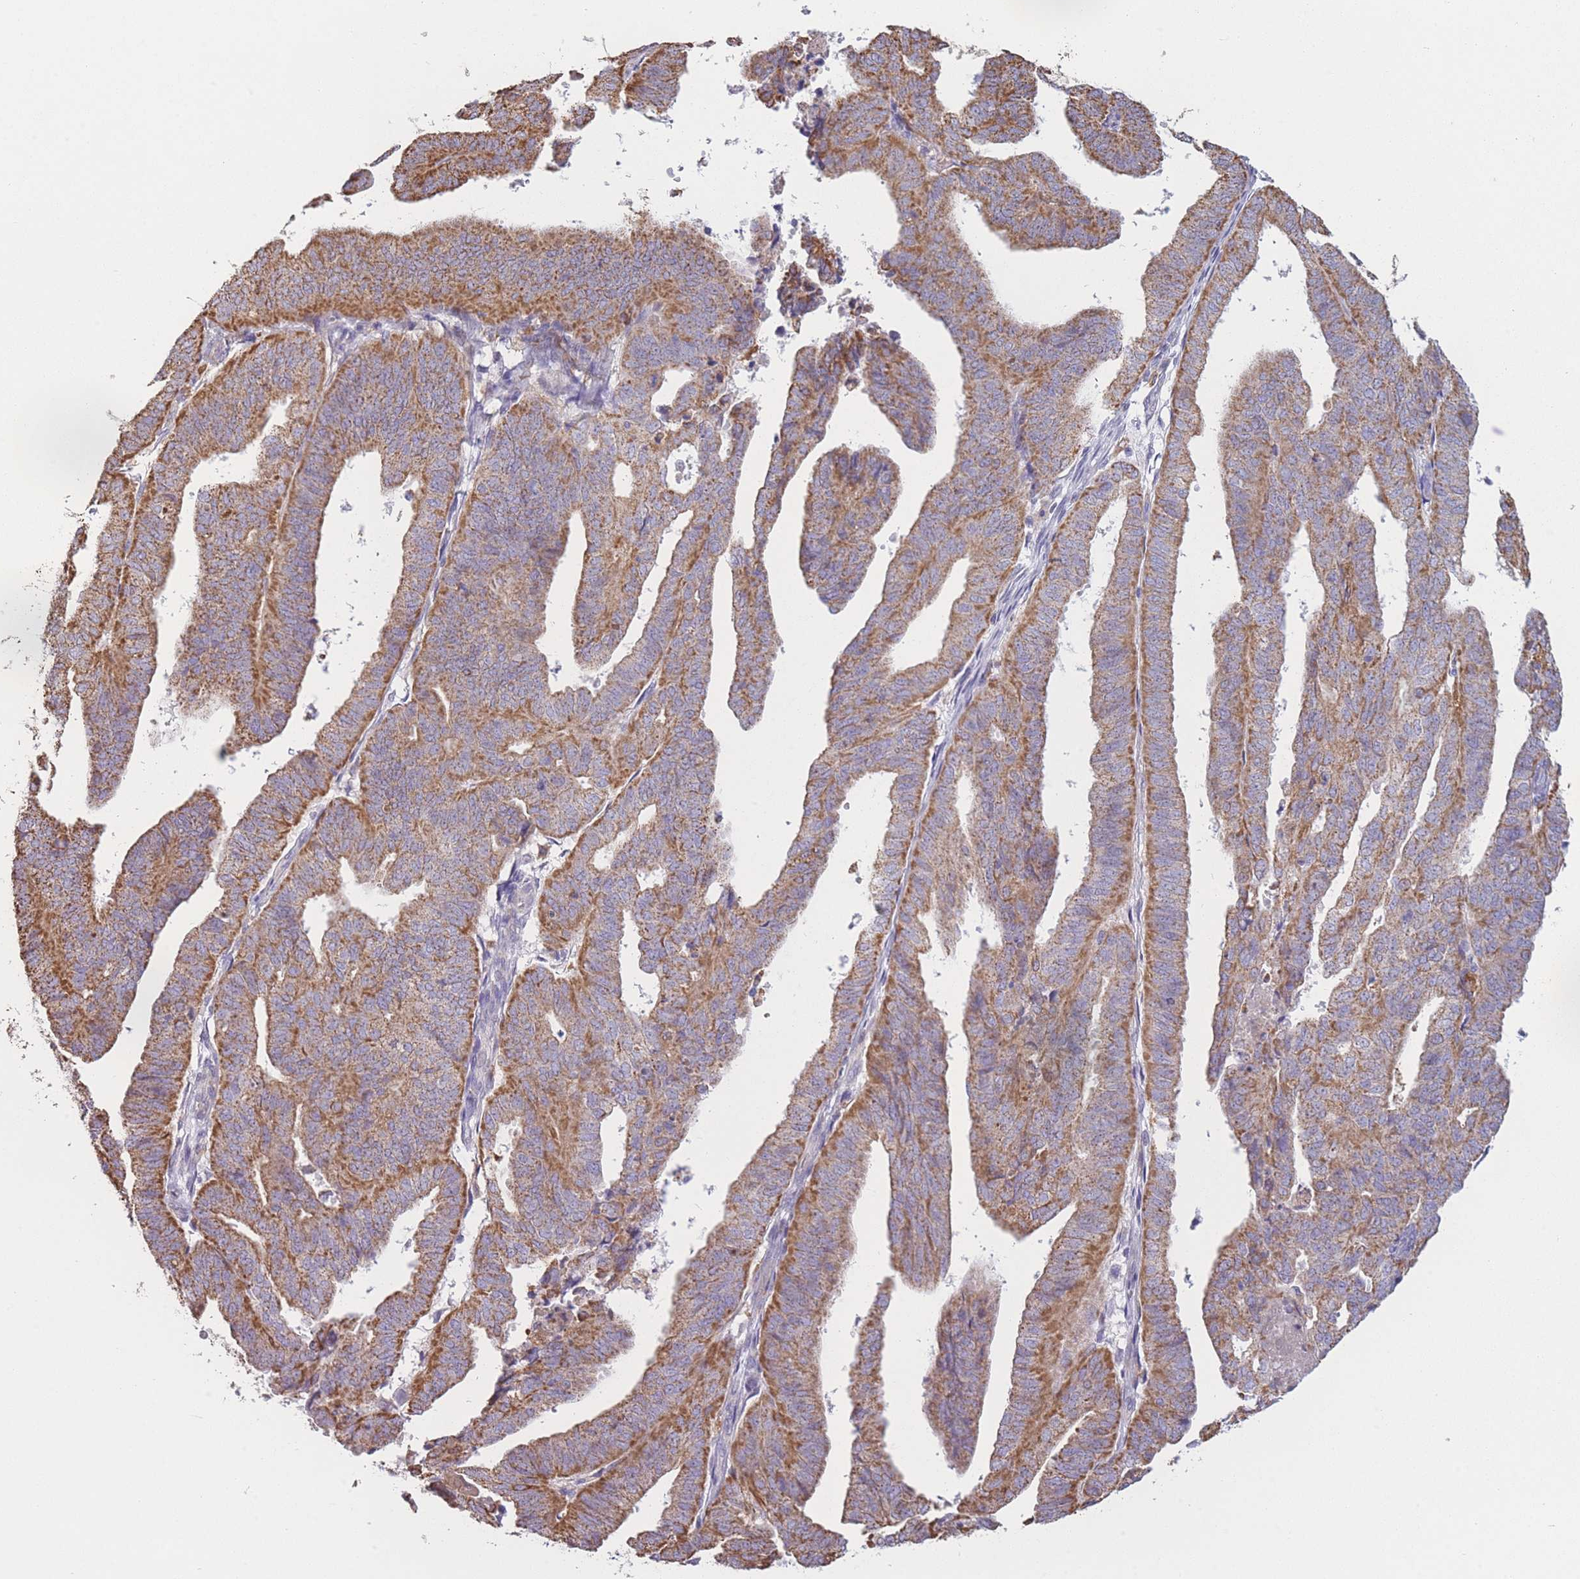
{"staining": {"intensity": "moderate", "quantity": ">75%", "location": "cytoplasmic/membranous"}, "tissue": "endometrial cancer", "cell_type": "Tumor cells", "image_type": "cancer", "snomed": [{"axis": "morphology", "description": "Adenocarcinoma, NOS"}, {"axis": "topography", "description": "Uterus"}], "caption": "Protein analysis of adenocarcinoma (endometrial) tissue demonstrates moderate cytoplasmic/membranous positivity in approximately >75% of tumor cells. Nuclei are stained in blue.", "gene": "PRAM1", "patient": {"sex": "female", "age": 77}}